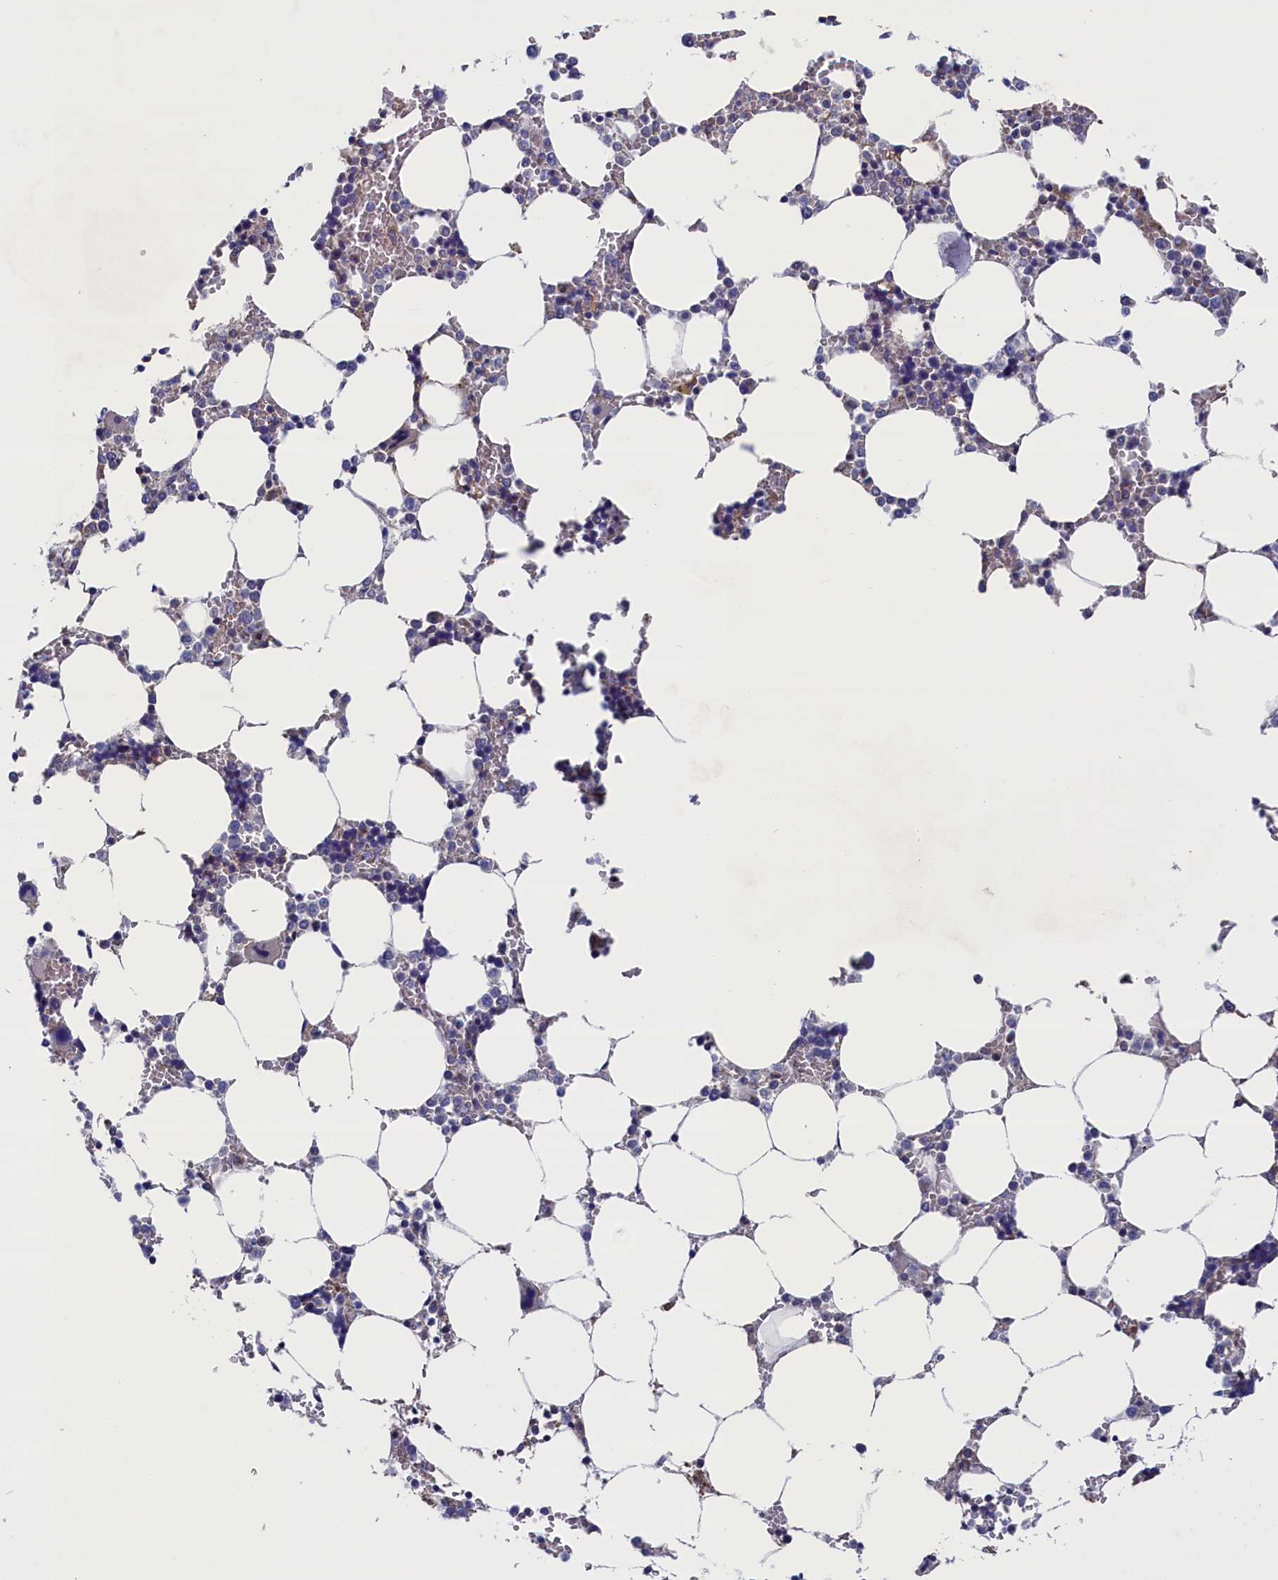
{"staining": {"intensity": "moderate", "quantity": "<25%", "location": "cytoplasmic/membranous"}, "tissue": "bone marrow", "cell_type": "Hematopoietic cells", "image_type": "normal", "snomed": [{"axis": "morphology", "description": "Normal tissue, NOS"}, {"axis": "topography", "description": "Bone marrow"}], "caption": "Immunohistochemical staining of unremarkable bone marrow exhibits <25% levels of moderate cytoplasmic/membranous protein expression in about <25% of hematopoietic cells. Ihc stains the protein of interest in brown and the nuclei are stained blue.", "gene": "SPATA13", "patient": {"sex": "male", "age": 64}}